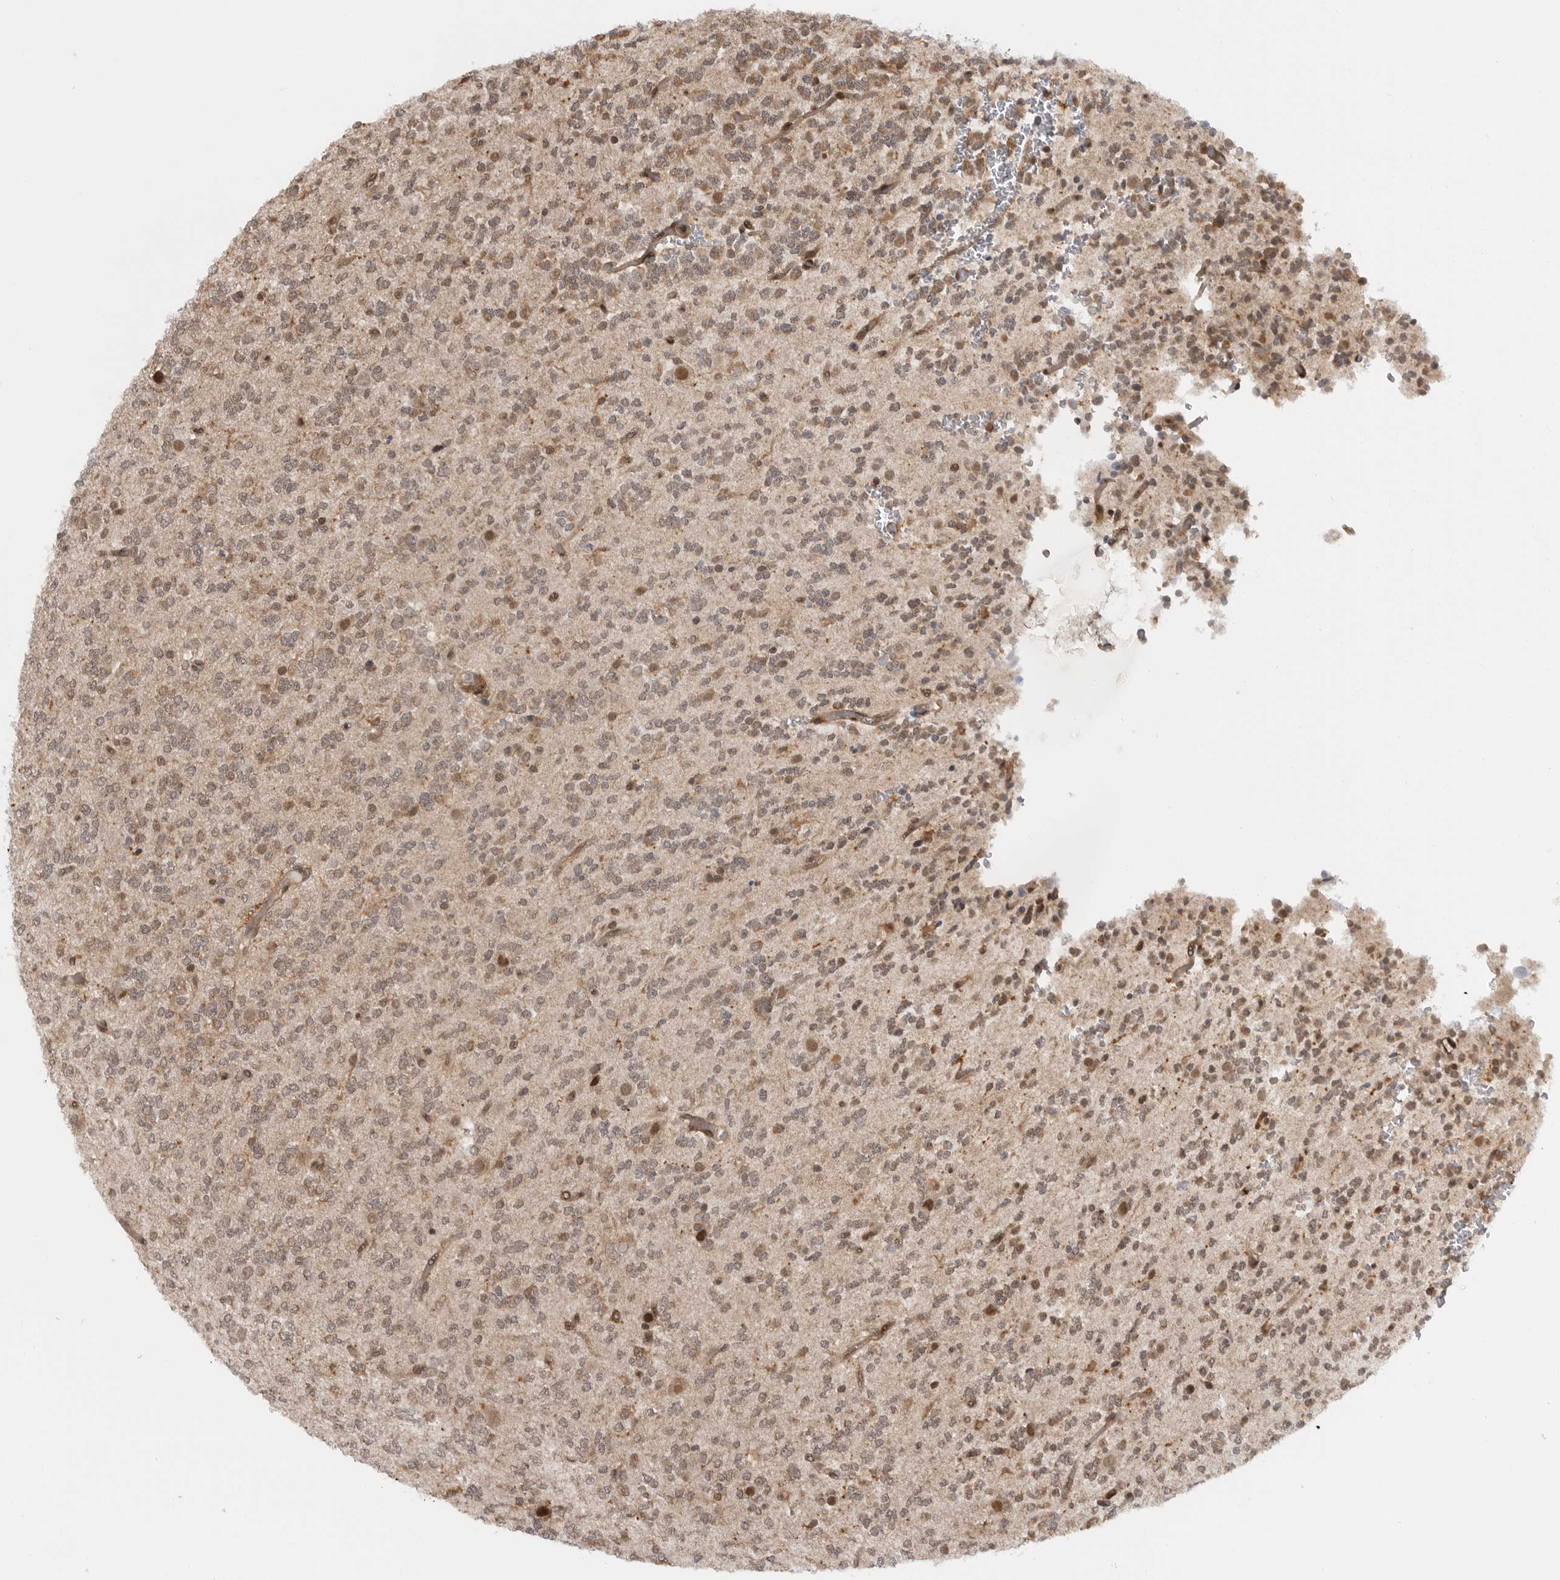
{"staining": {"intensity": "weak", "quantity": "<25%", "location": "cytoplasmic/membranous"}, "tissue": "glioma", "cell_type": "Tumor cells", "image_type": "cancer", "snomed": [{"axis": "morphology", "description": "Glioma, malignant, Low grade"}, {"axis": "topography", "description": "Brain"}], "caption": "Micrograph shows no protein expression in tumor cells of glioma tissue. The staining was performed using DAB to visualize the protein expression in brown, while the nuclei were stained in blue with hematoxylin (Magnification: 20x).", "gene": "SZRD1", "patient": {"sex": "male", "age": 38}}